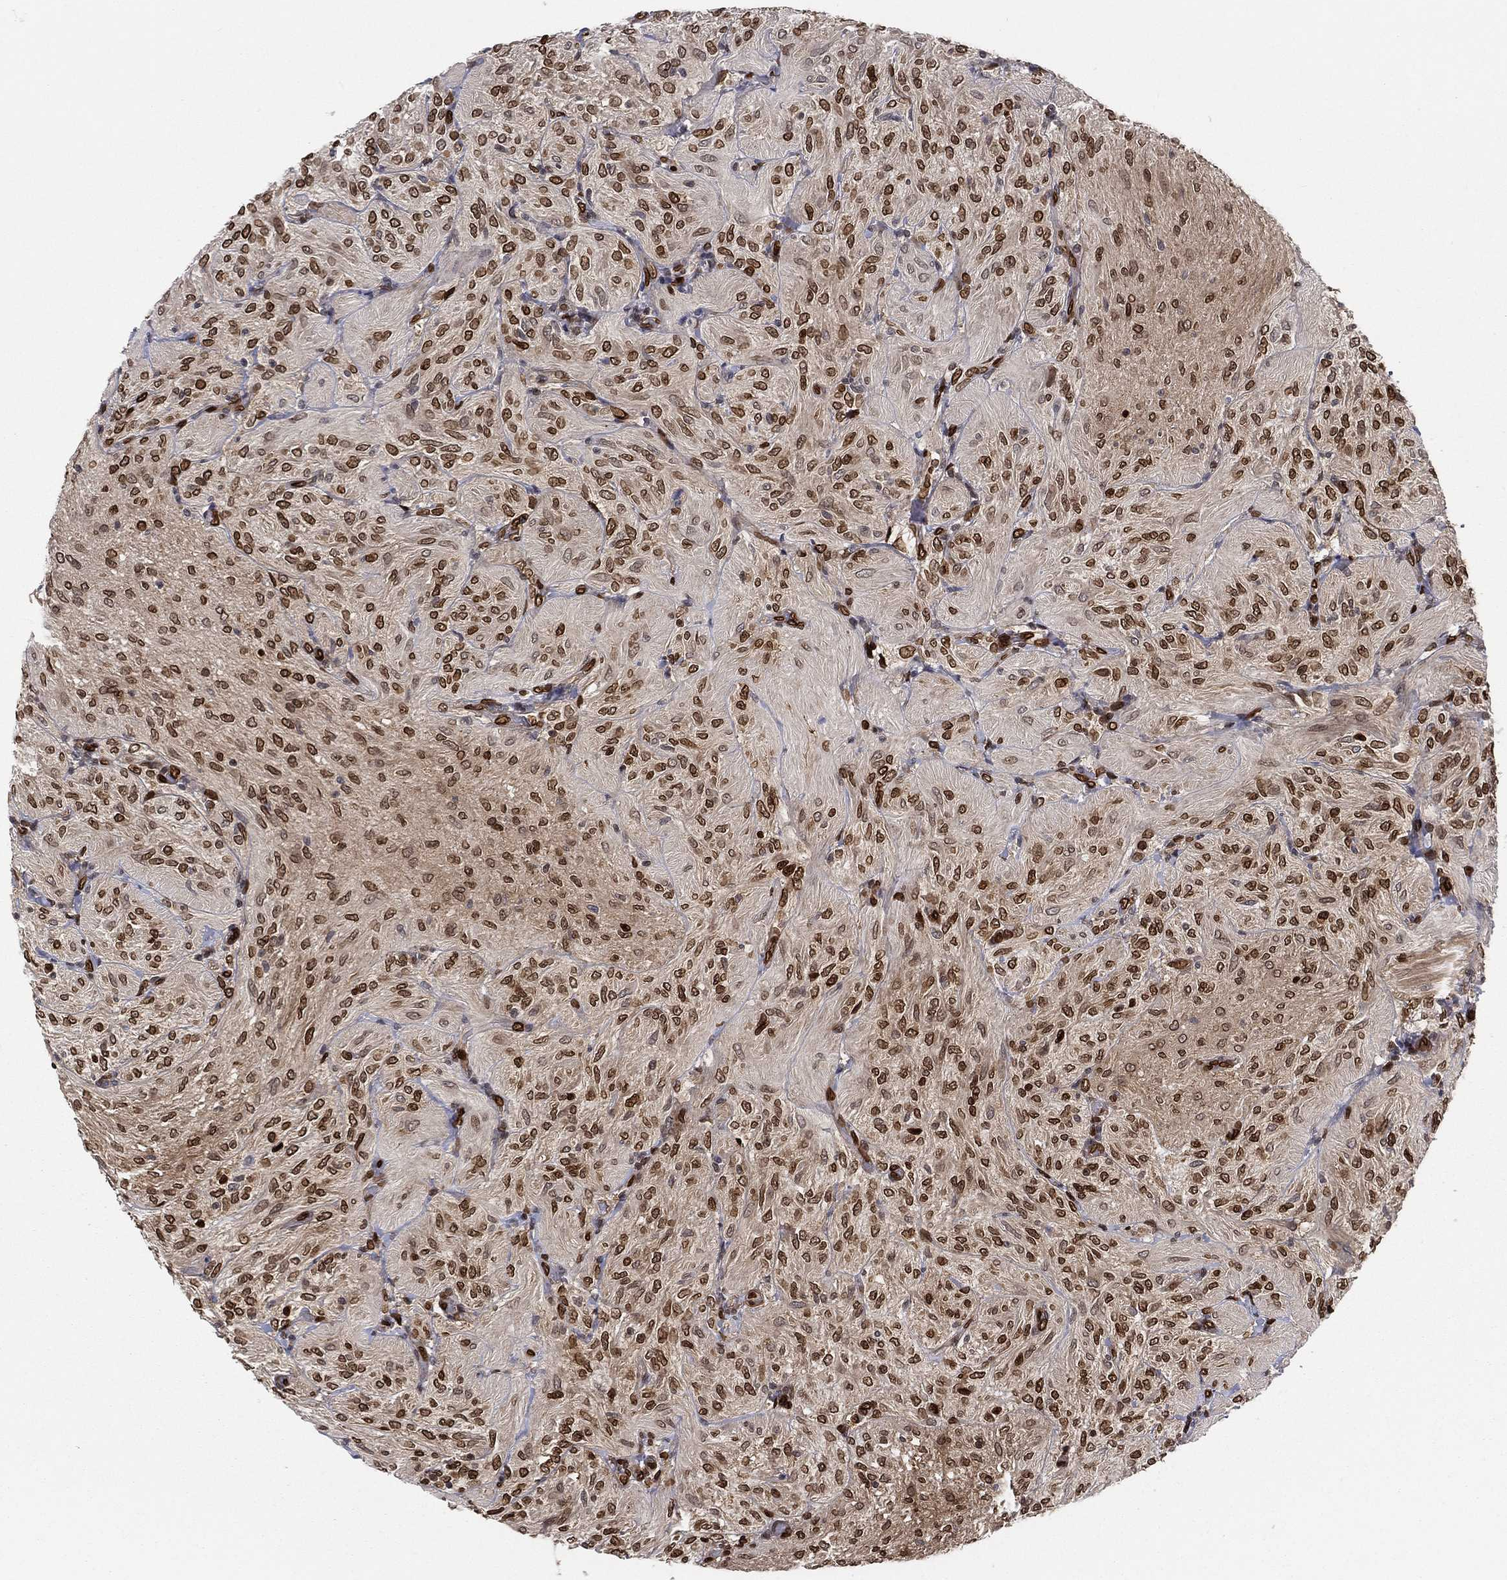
{"staining": {"intensity": "strong", "quantity": "25%-75%", "location": "nuclear"}, "tissue": "glioma", "cell_type": "Tumor cells", "image_type": "cancer", "snomed": [{"axis": "morphology", "description": "Glioma, malignant, Low grade"}, {"axis": "topography", "description": "Brain"}], "caption": "This image shows IHC staining of malignant low-grade glioma, with high strong nuclear expression in about 25%-75% of tumor cells.", "gene": "LMNB1", "patient": {"sex": "male", "age": 3}}